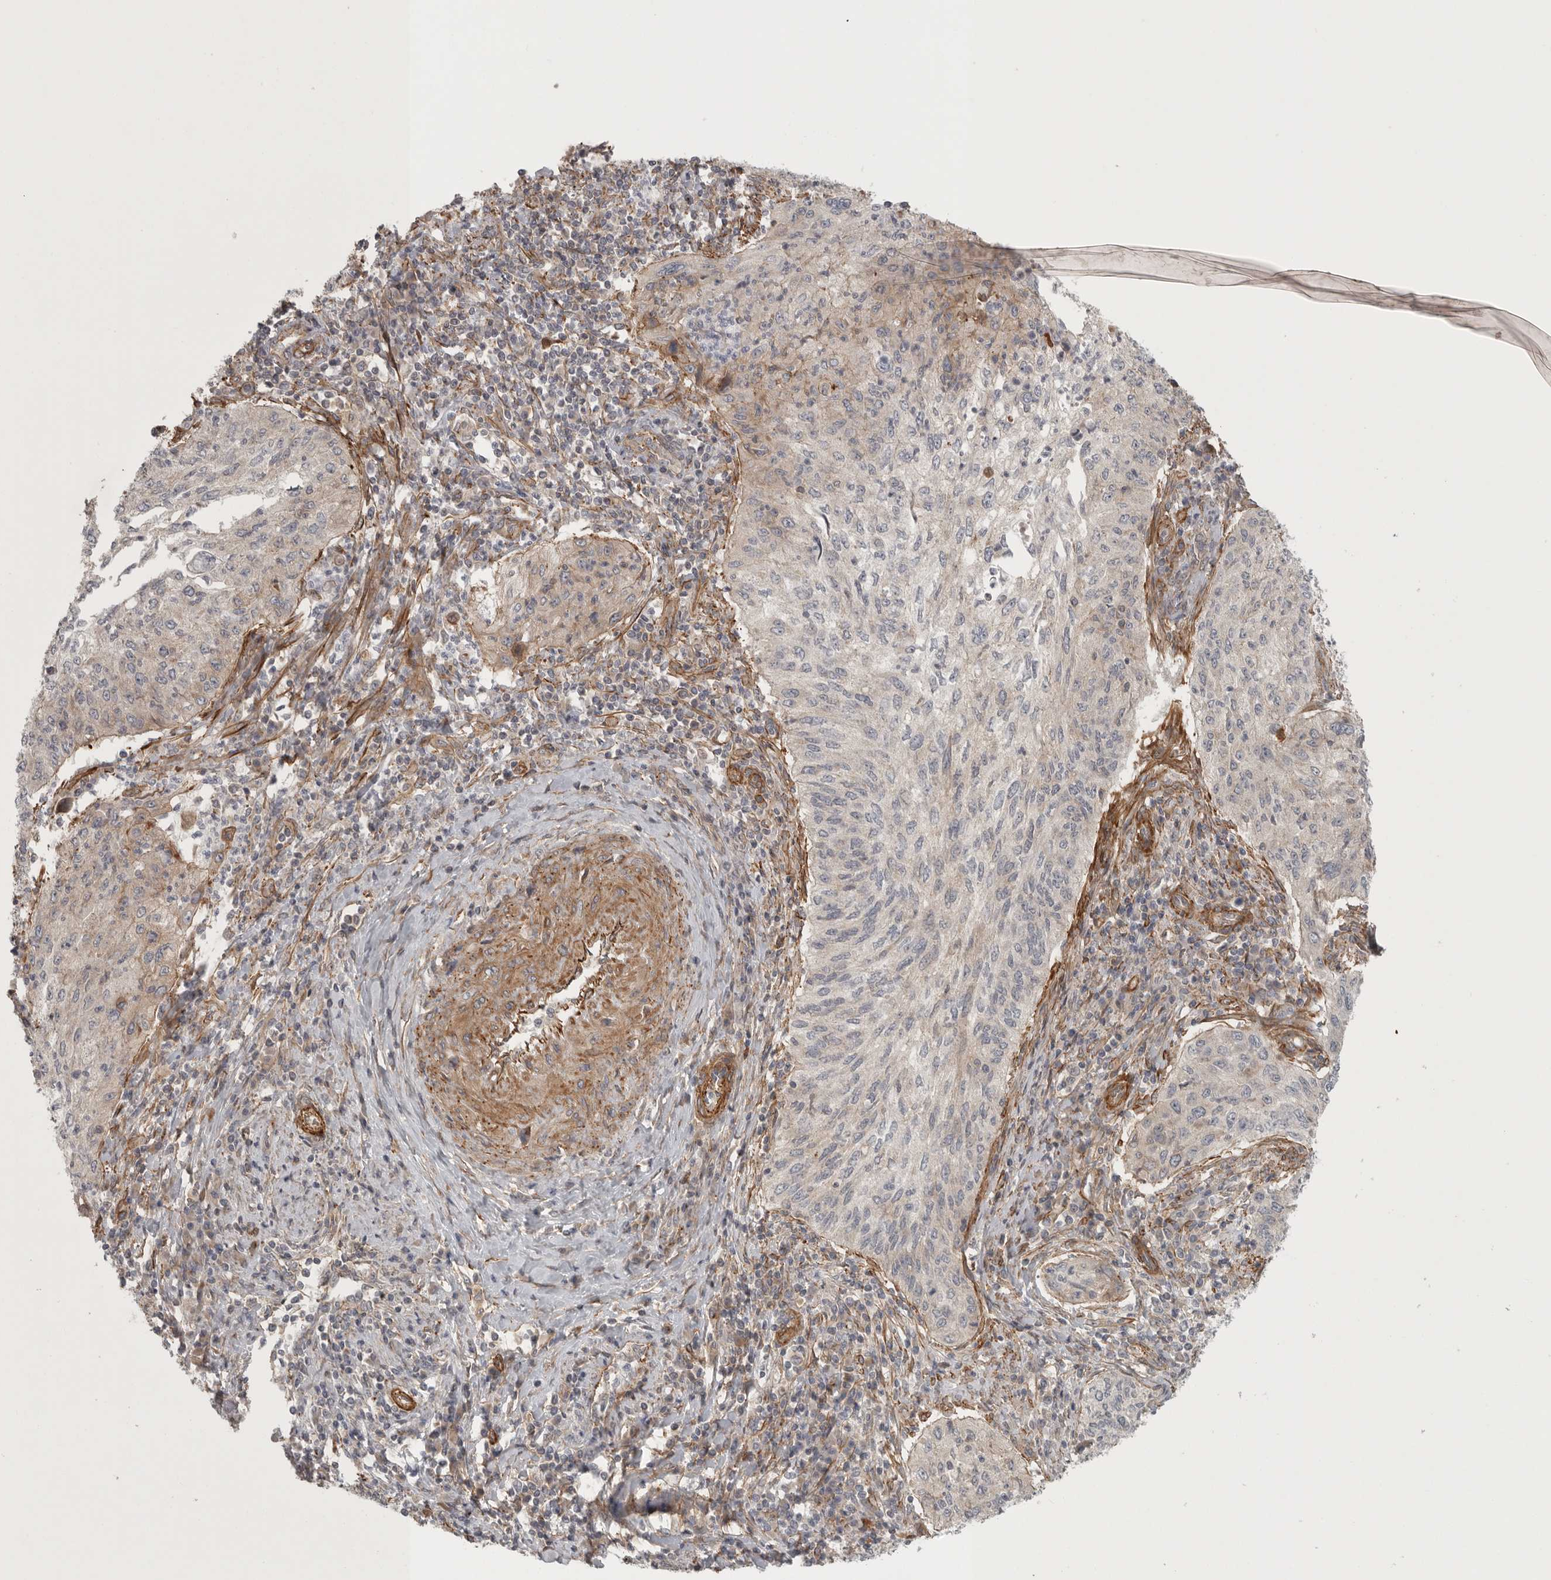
{"staining": {"intensity": "weak", "quantity": "<25%", "location": "cytoplasmic/membranous"}, "tissue": "cervical cancer", "cell_type": "Tumor cells", "image_type": "cancer", "snomed": [{"axis": "morphology", "description": "Squamous cell carcinoma, NOS"}, {"axis": "topography", "description": "Cervix"}], "caption": "The IHC histopathology image has no significant expression in tumor cells of cervical cancer (squamous cell carcinoma) tissue.", "gene": "LONRF1", "patient": {"sex": "female", "age": 30}}